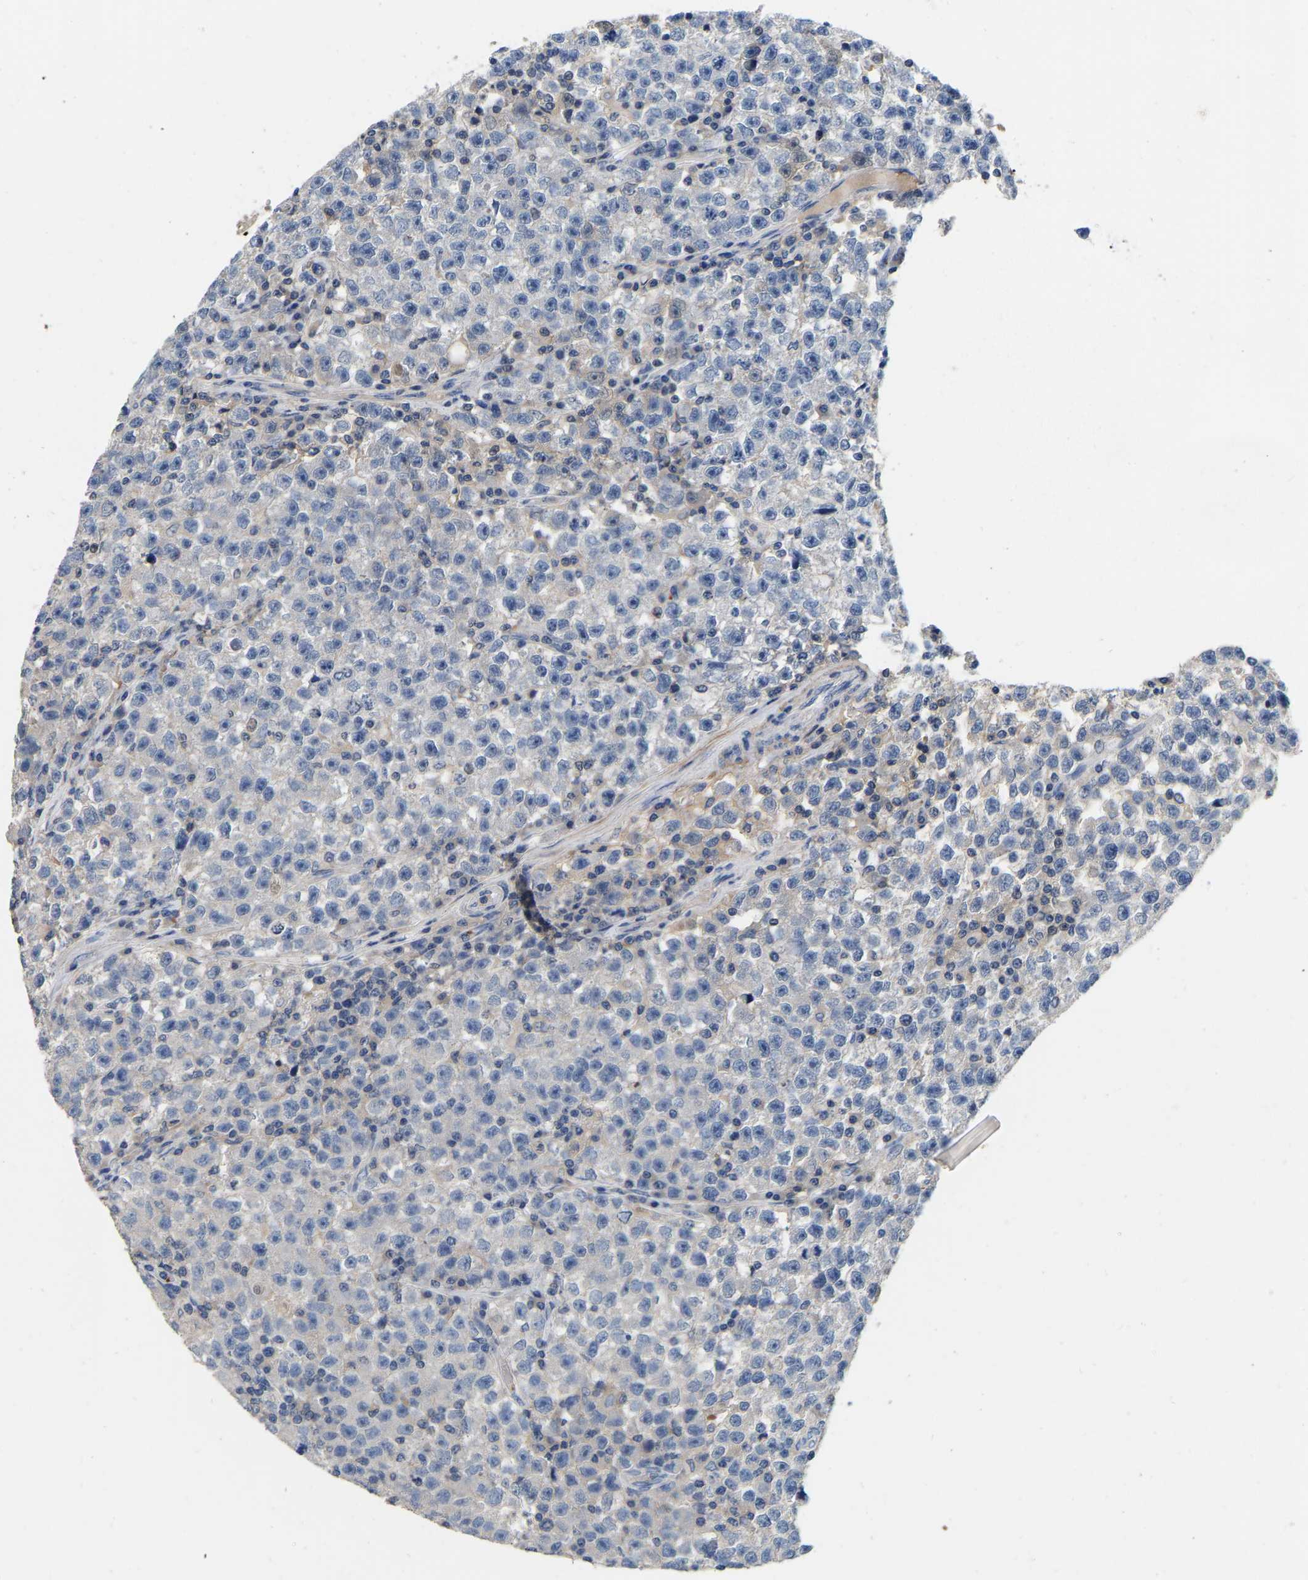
{"staining": {"intensity": "negative", "quantity": "none", "location": "none"}, "tissue": "testis cancer", "cell_type": "Tumor cells", "image_type": "cancer", "snomed": [{"axis": "morphology", "description": "Seminoma, NOS"}, {"axis": "topography", "description": "Testis"}], "caption": "High power microscopy histopathology image of an immunohistochemistry image of testis cancer, revealing no significant expression in tumor cells.", "gene": "RAB27B", "patient": {"sex": "male", "age": 22}}